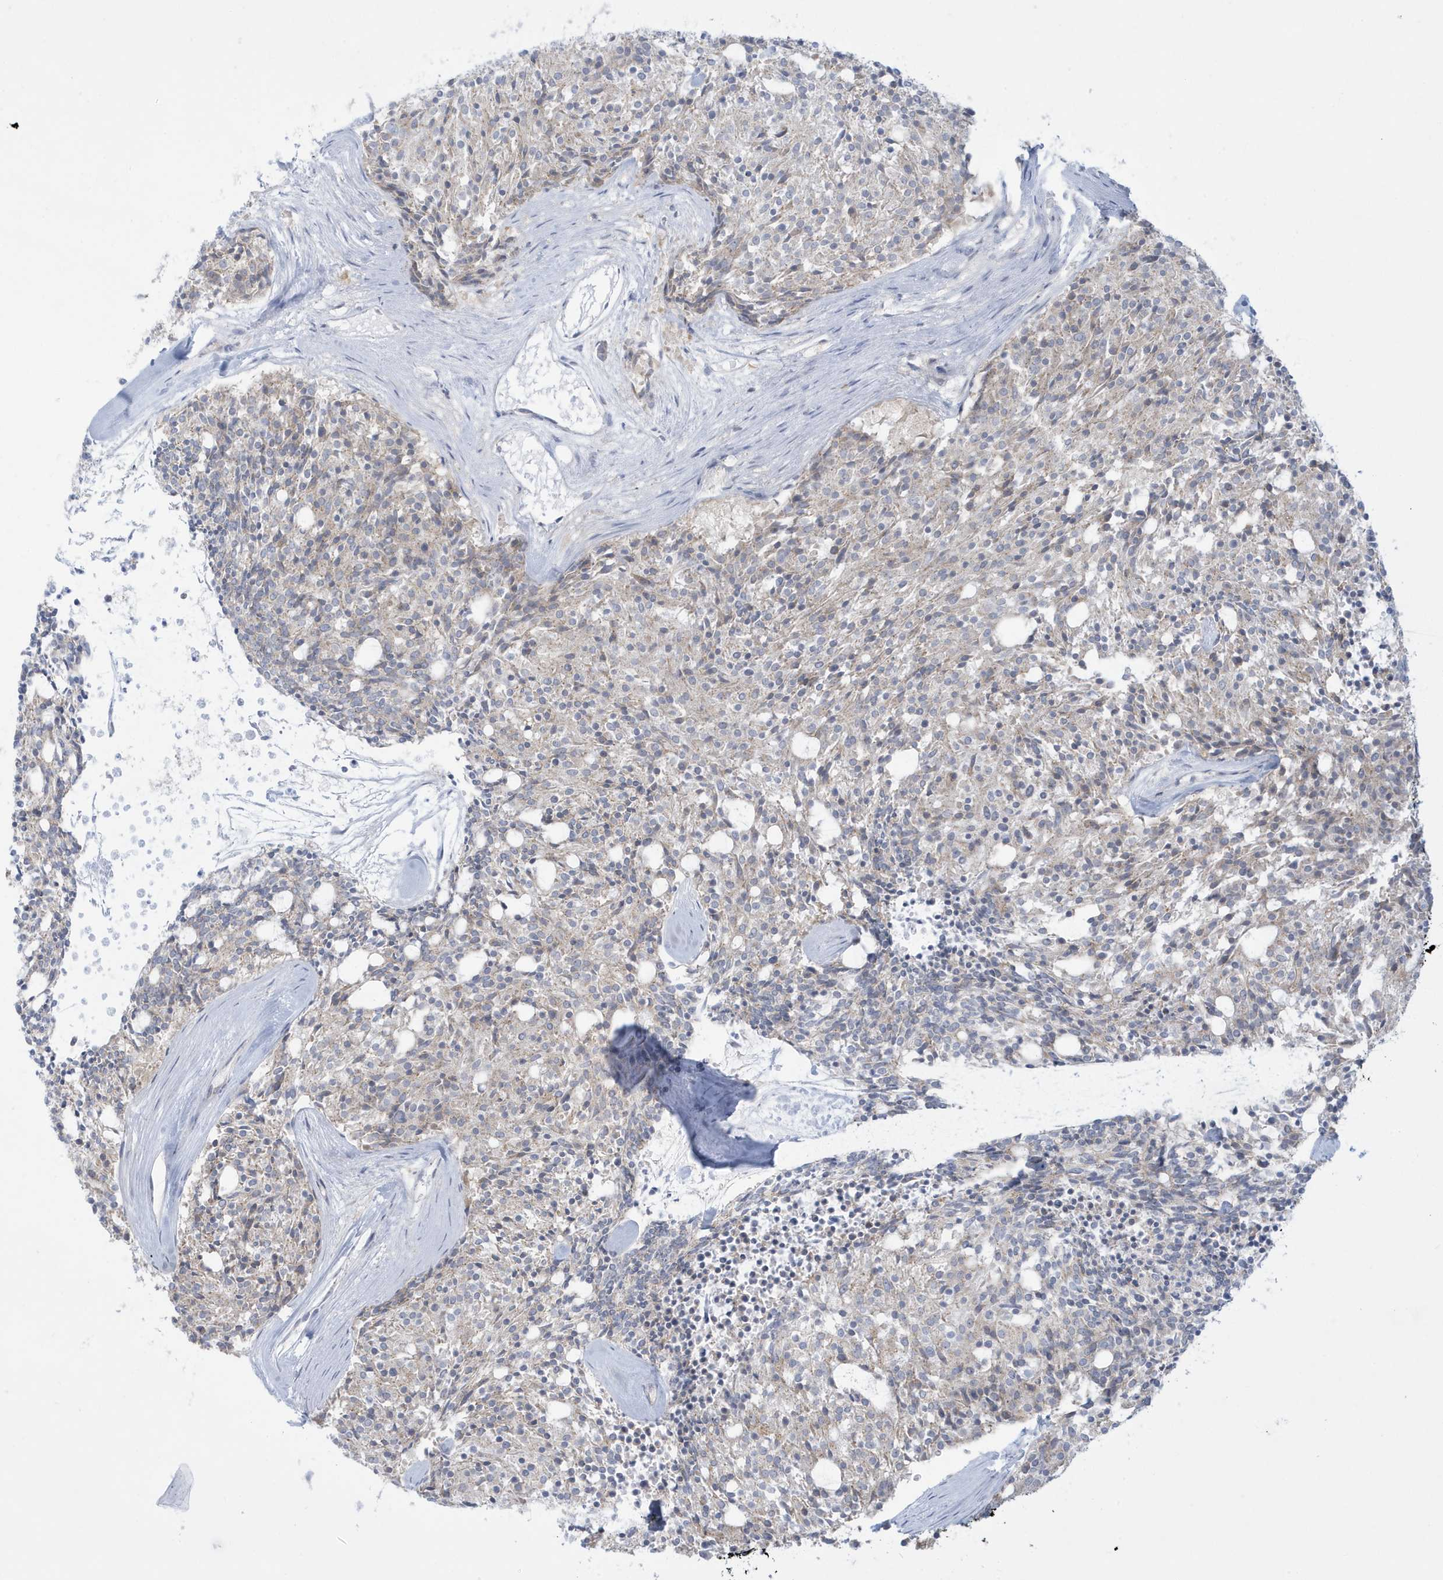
{"staining": {"intensity": "weak", "quantity": "<25%", "location": "cytoplasmic/membranous"}, "tissue": "carcinoid", "cell_type": "Tumor cells", "image_type": "cancer", "snomed": [{"axis": "morphology", "description": "Carcinoid, malignant, NOS"}, {"axis": "topography", "description": "Pancreas"}], "caption": "High magnification brightfield microscopy of carcinoid (malignant) stained with DAB (brown) and counterstained with hematoxylin (blue): tumor cells show no significant expression. The staining was performed using DAB (3,3'-diaminobenzidine) to visualize the protein expression in brown, while the nuclei were stained in blue with hematoxylin (Magnification: 20x).", "gene": "SLAMF9", "patient": {"sex": "female", "age": 54}}